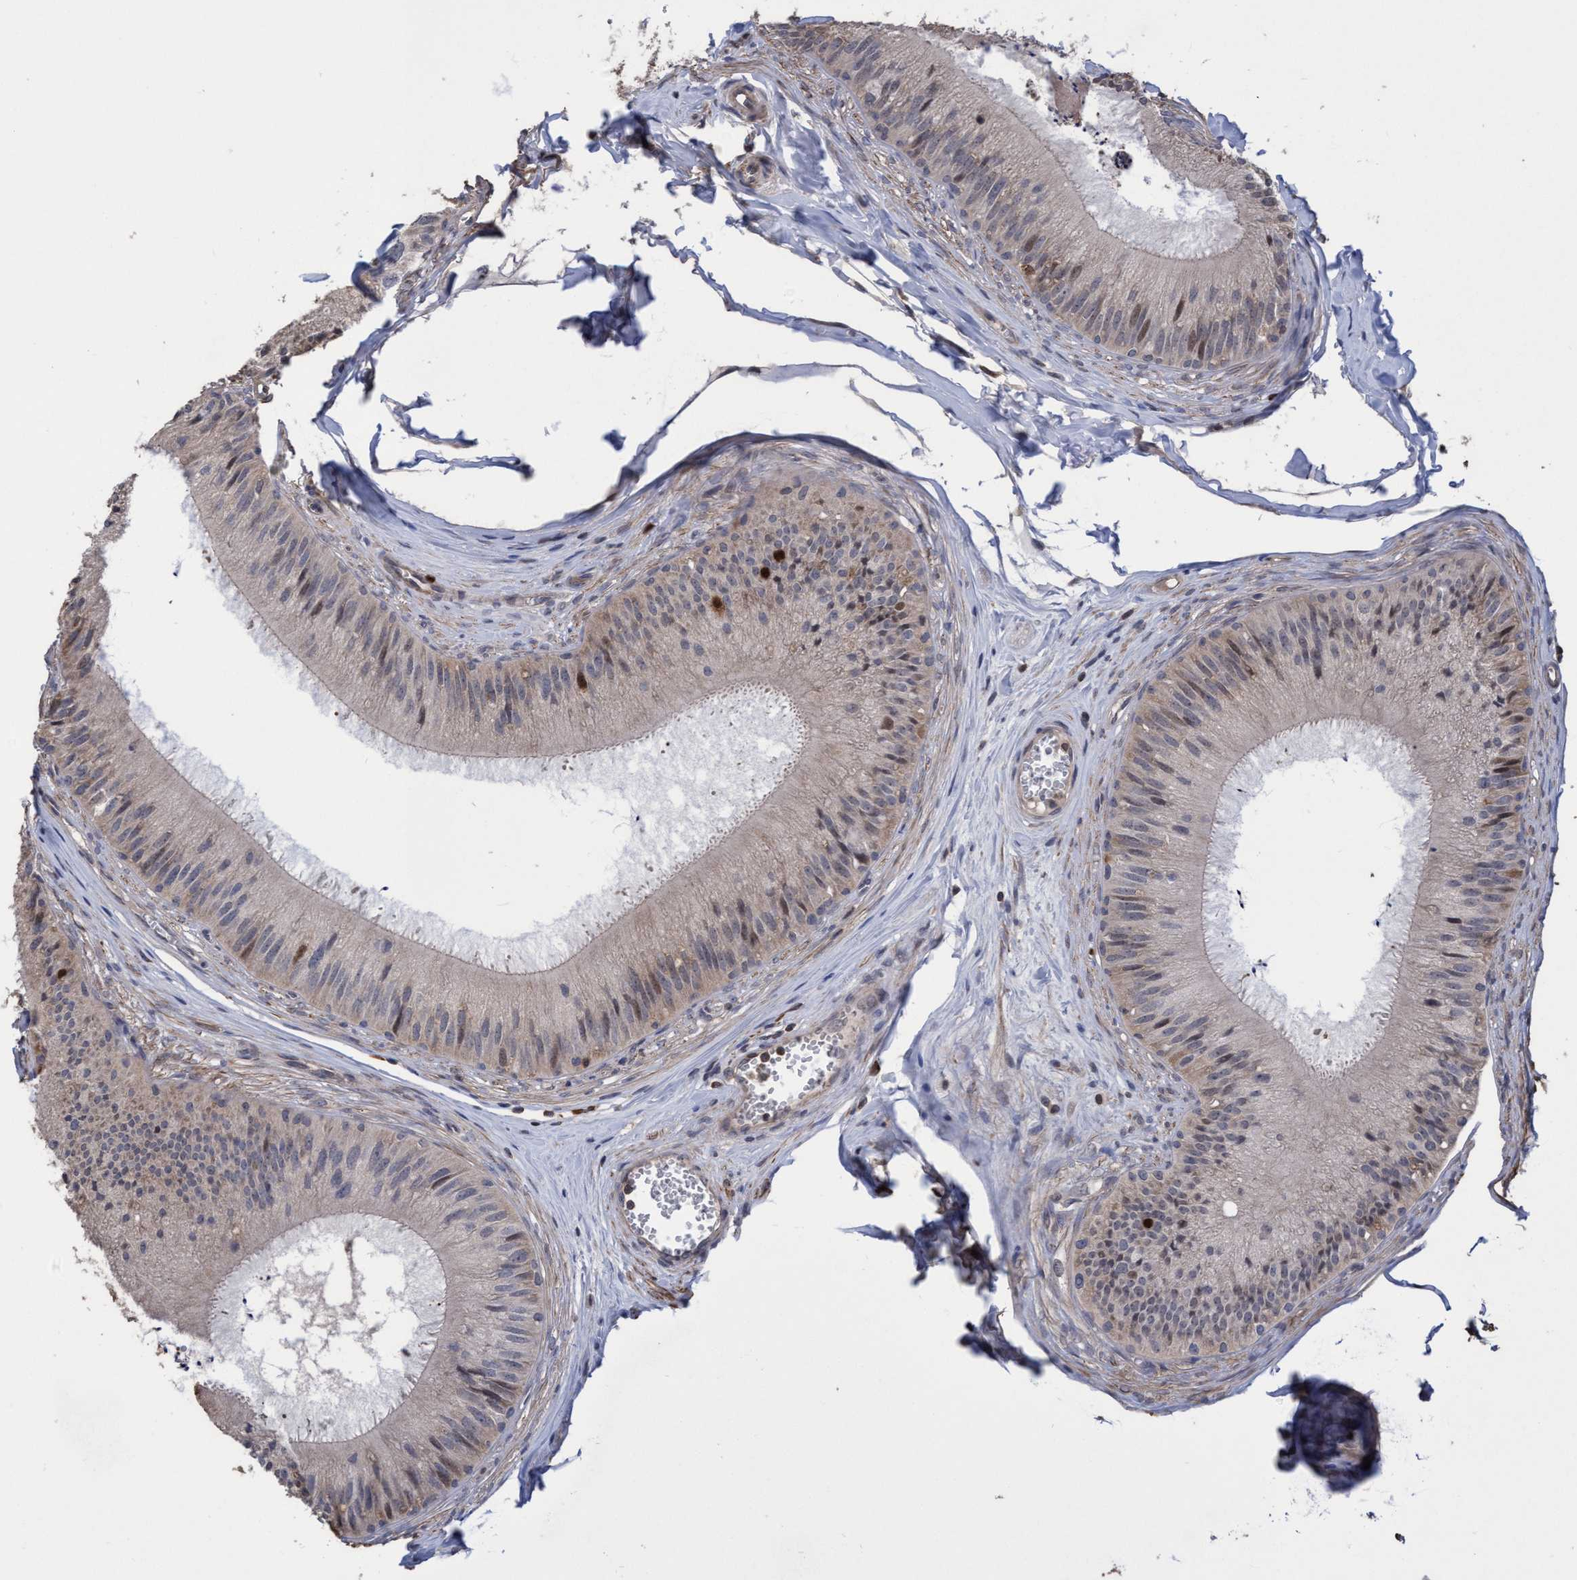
{"staining": {"intensity": "moderate", "quantity": "<25%", "location": "cytoplasmic/membranous,nuclear"}, "tissue": "epididymis", "cell_type": "Glandular cells", "image_type": "normal", "snomed": [{"axis": "morphology", "description": "Normal tissue, NOS"}, {"axis": "topography", "description": "Epididymis"}], "caption": "Brown immunohistochemical staining in normal human epididymis exhibits moderate cytoplasmic/membranous,nuclear positivity in about <25% of glandular cells.", "gene": "SLBP", "patient": {"sex": "male", "age": 31}}